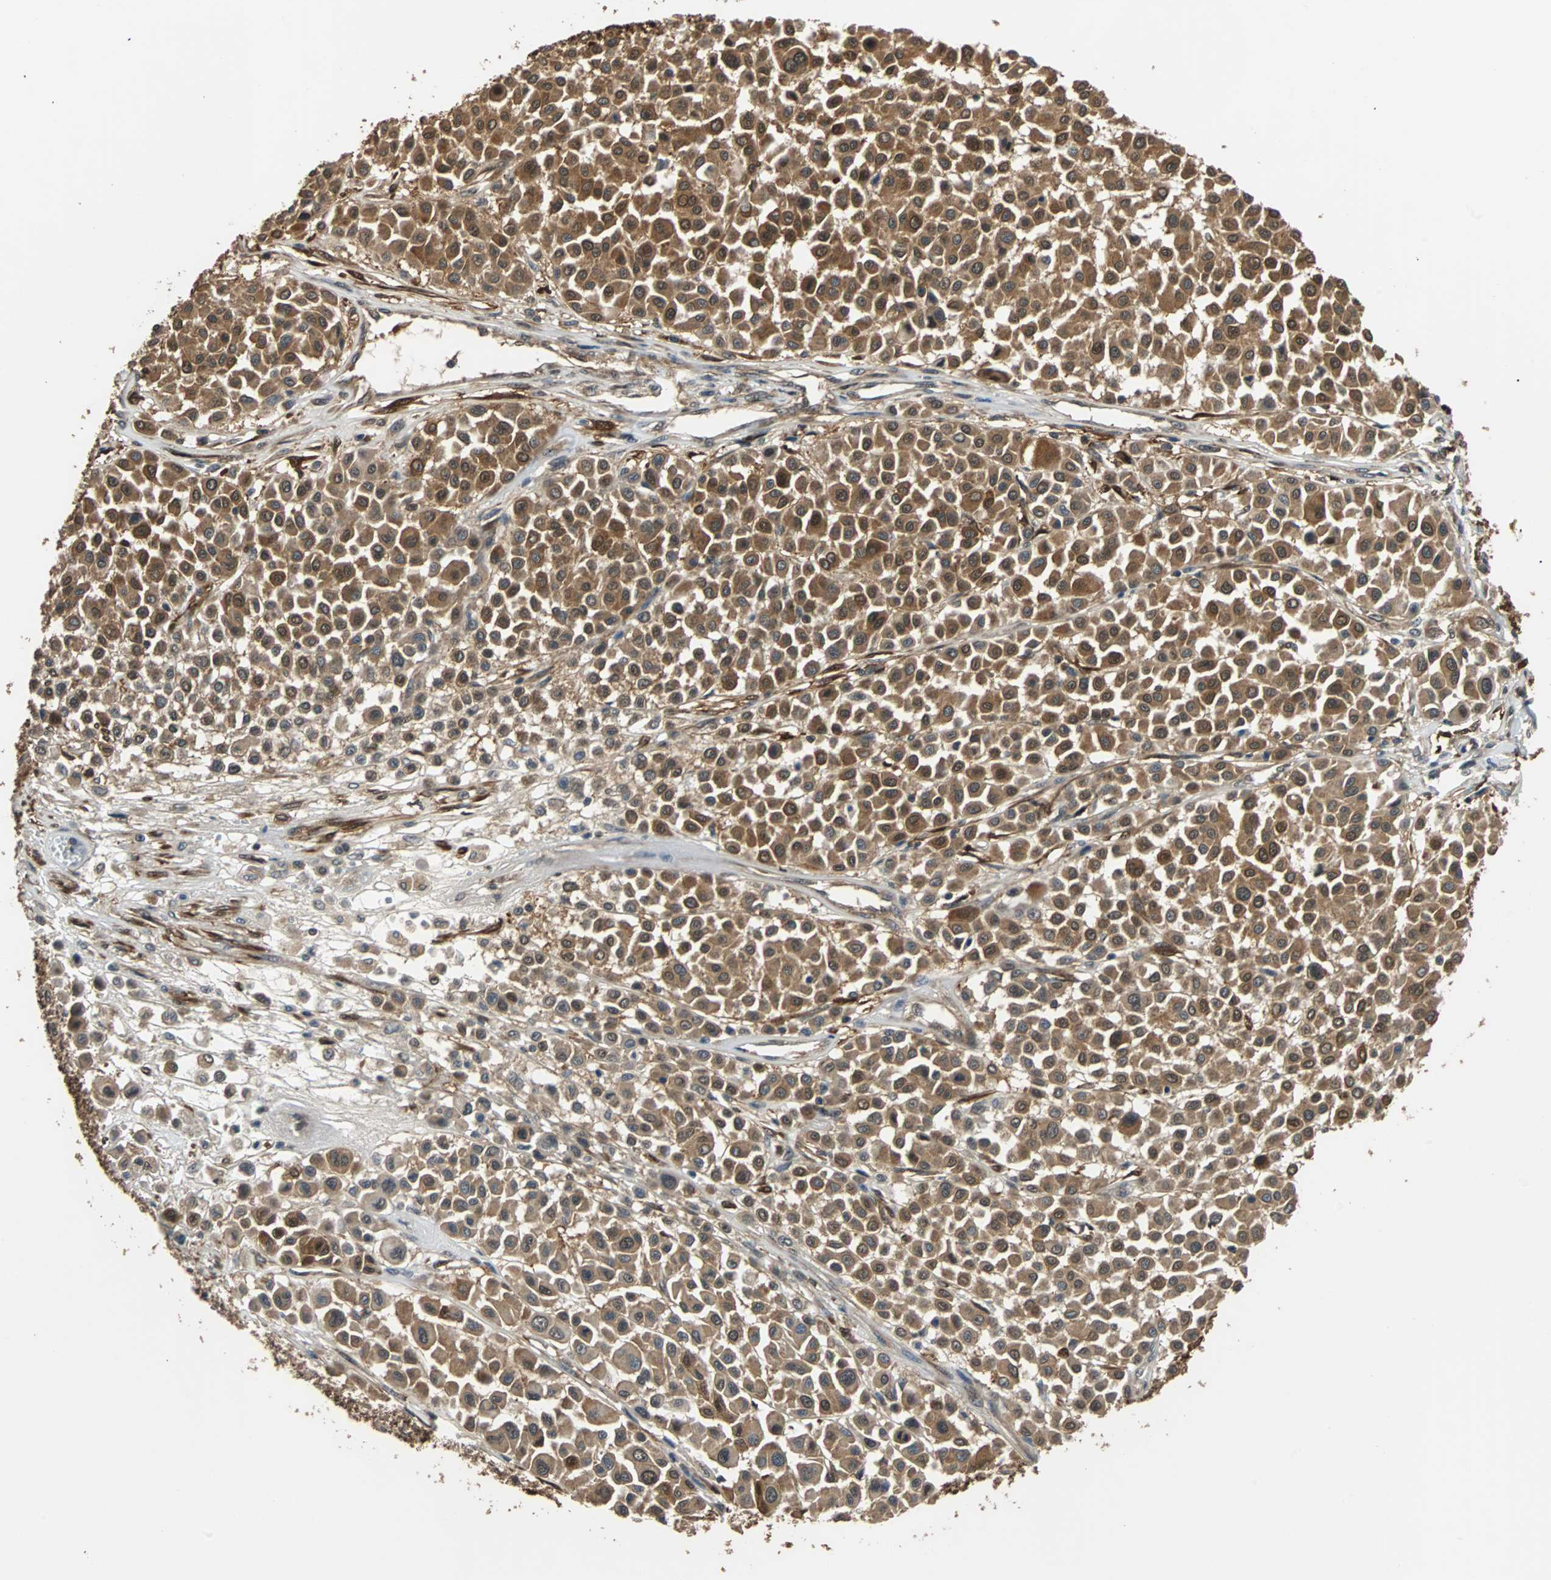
{"staining": {"intensity": "strong", "quantity": ">75%", "location": "cytoplasmic/membranous,nuclear"}, "tissue": "melanoma", "cell_type": "Tumor cells", "image_type": "cancer", "snomed": [{"axis": "morphology", "description": "Malignant melanoma, Metastatic site"}, {"axis": "topography", "description": "Soft tissue"}], "caption": "A high-resolution histopathology image shows IHC staining of malignant melanoma (metastatic site), which reveals strong cytoplasmic/membranous and nuclear staining in about >75% of tumor cells. (DAB IHC, brown staining for protein, blue staining for nuclei).", "gene": "PRDX6", "patient": {"sex": "male", "age": 41}}